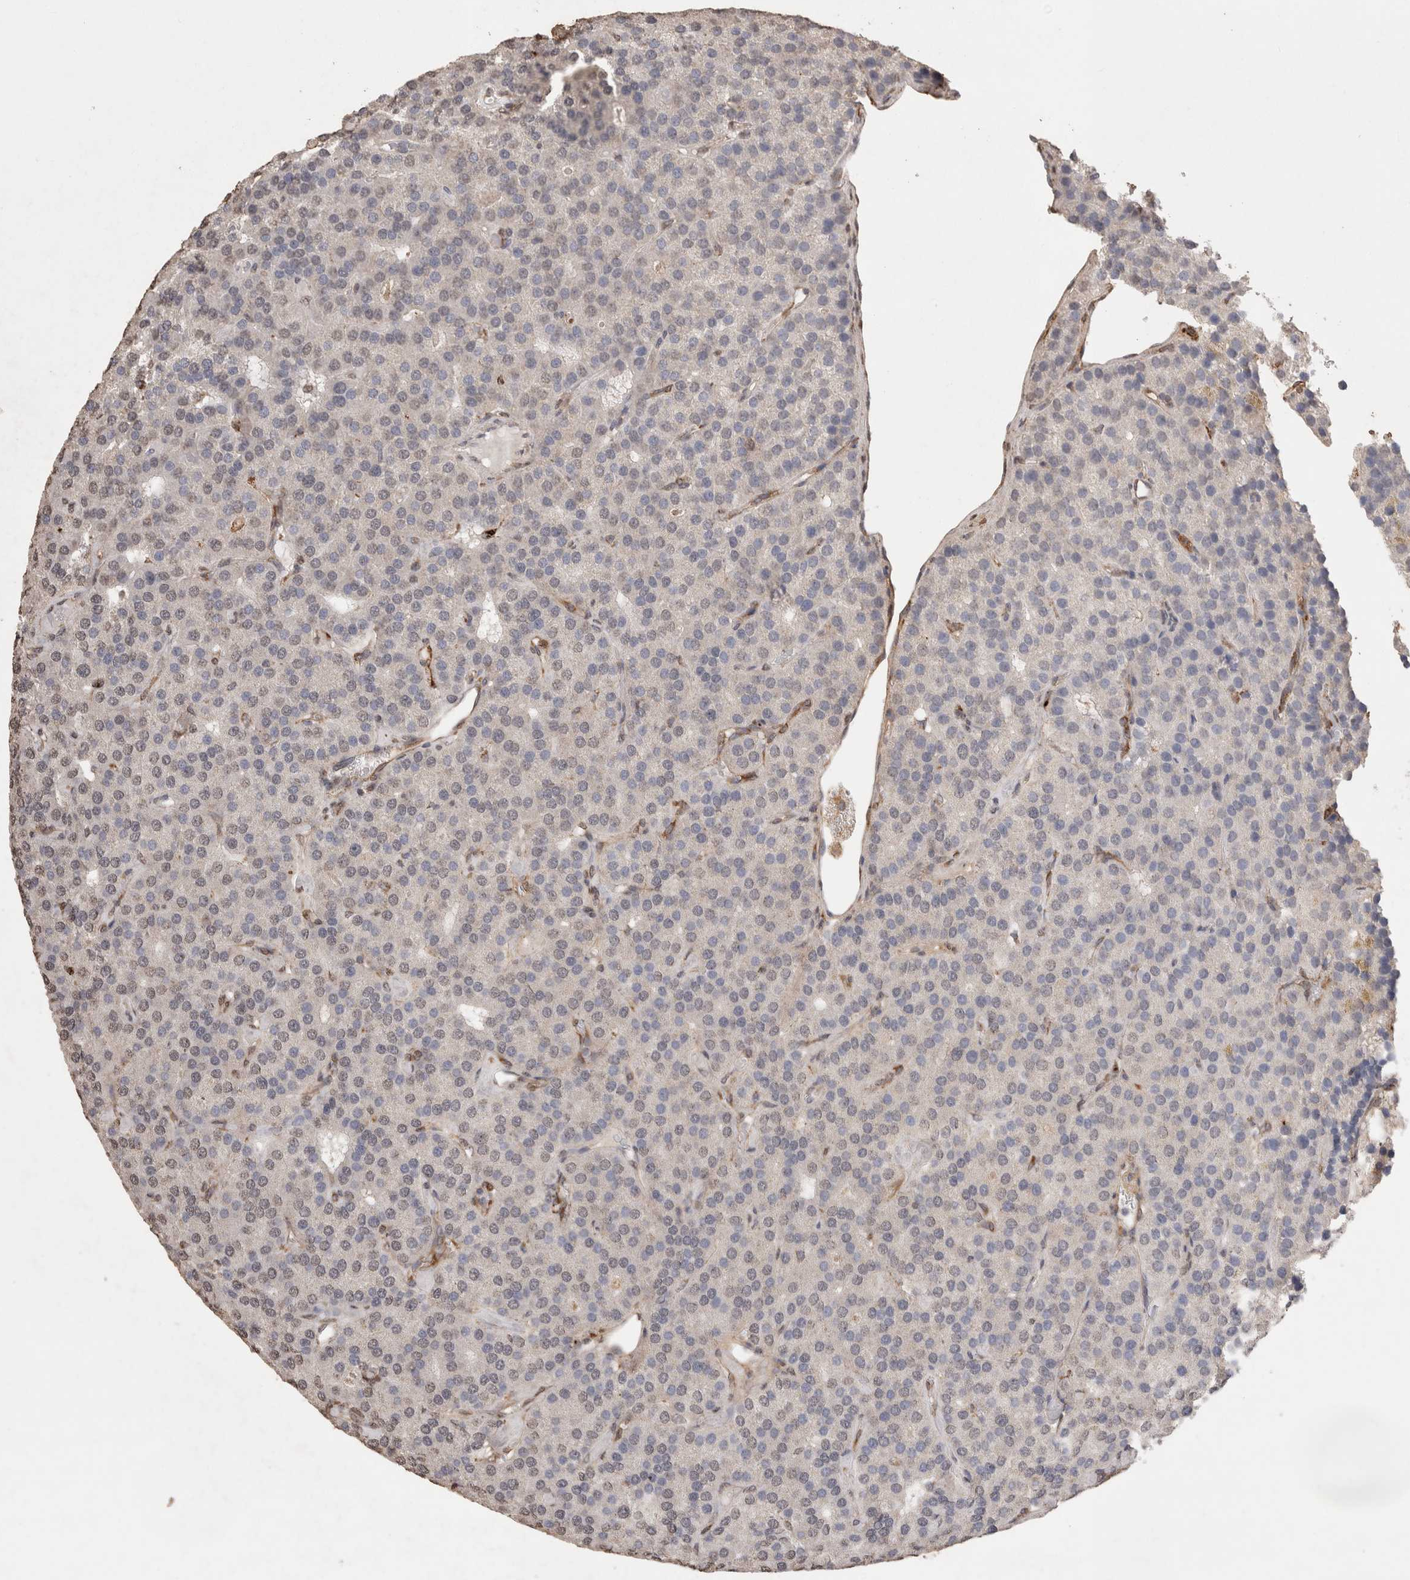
{"staining": {"intensity": "negative", "quantity": "none", "location": "none"}, "tissue": "parathyroid gland", "cell_type": "Glandular cells", "image_type": "normal", "snomed": [{"axis": "morphology", "description": "Normal tissue, NOS"}, {"axis": "morphology", "description": "Adenoma, NOS"}, {"axis": "topography", "description": "Parathyroid gland"}], "caption": "This is an IHC photomicrograph of benign human parathyroid gland. There is no positivity in glandular cells.", "gene": "C1QTNF5", "patient": {"sex": "female", "age": 86}}